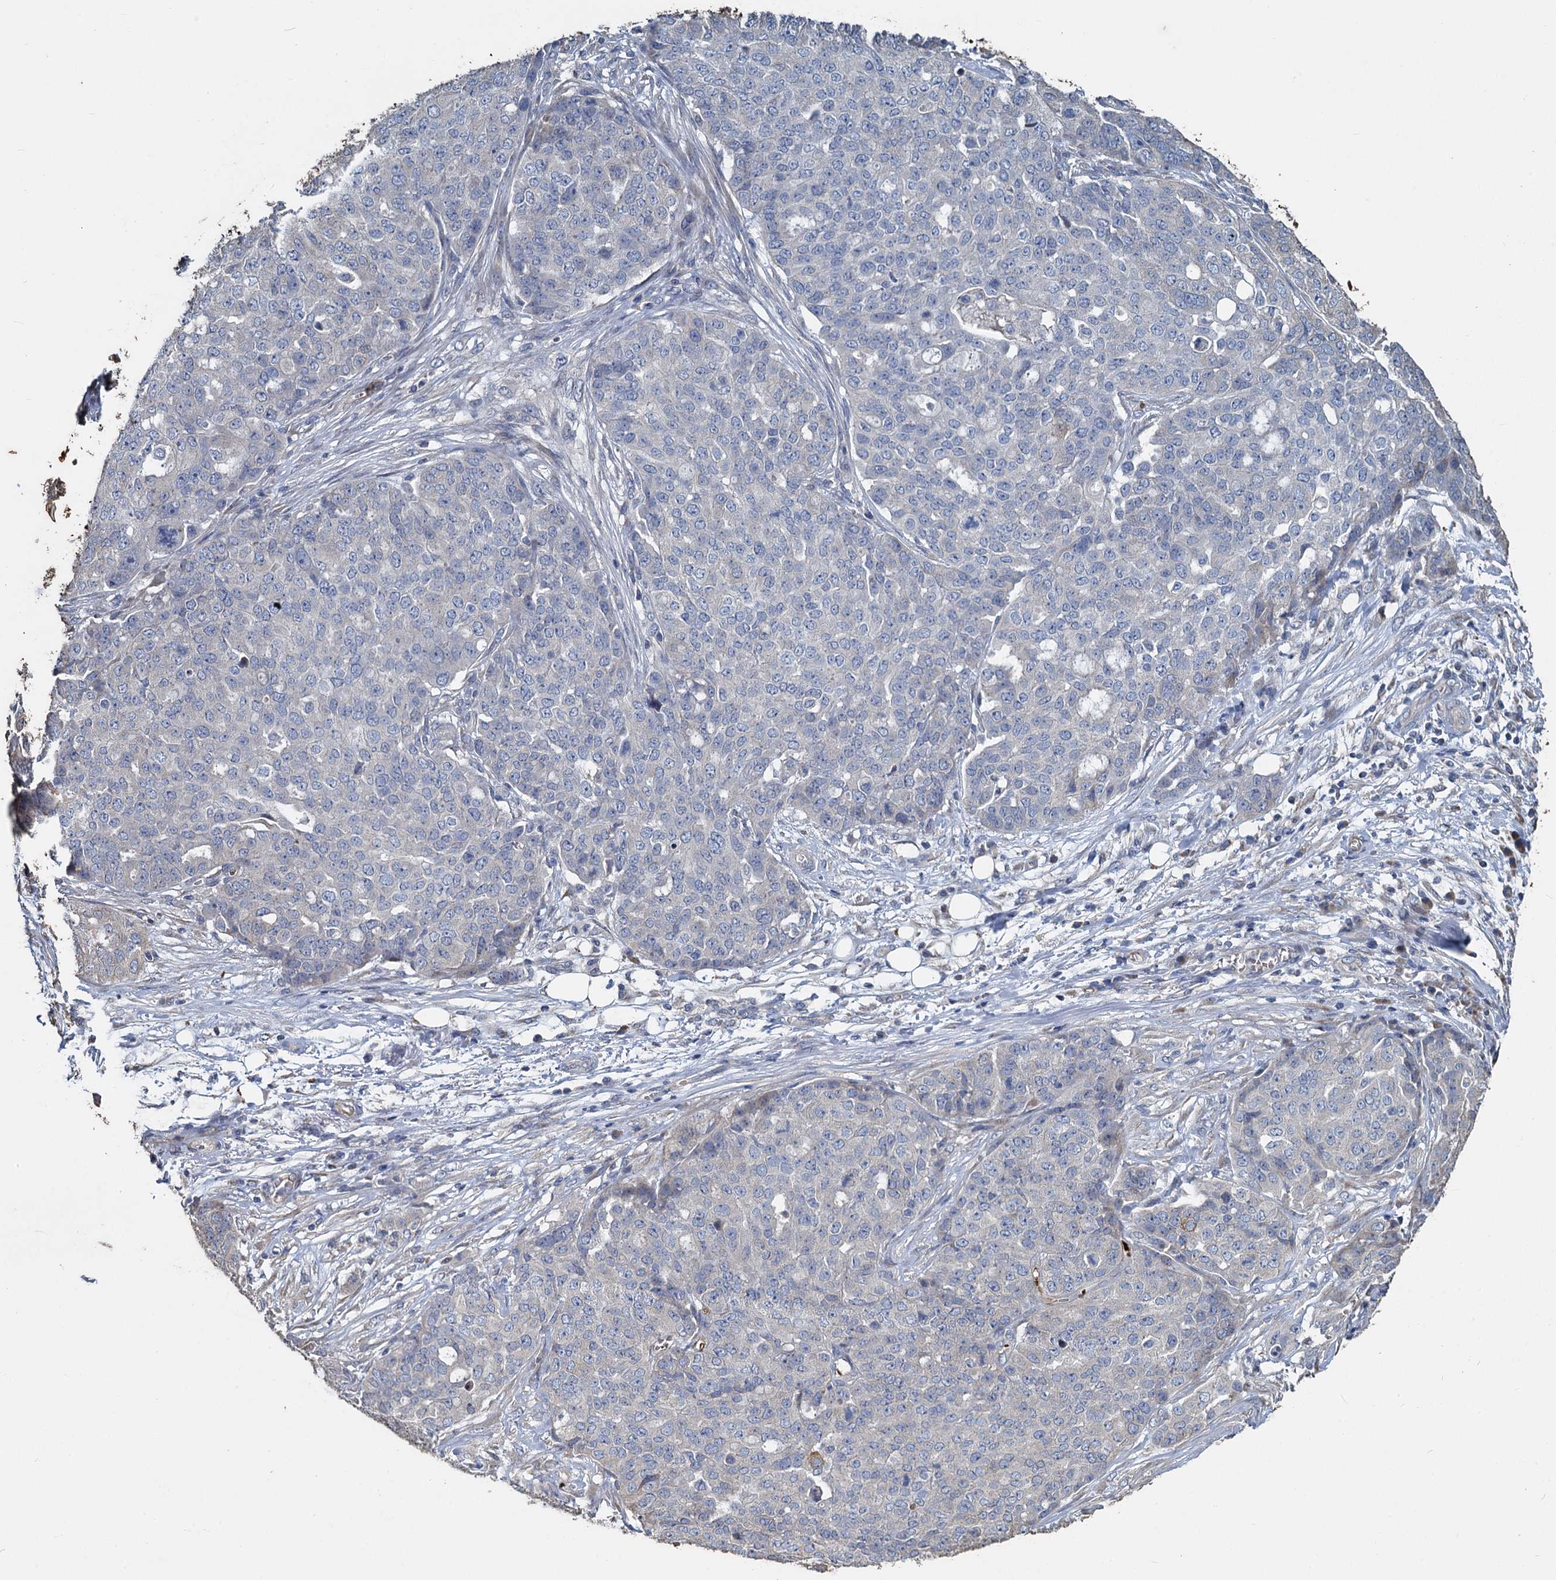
{"staining": {"intensity": "negative", "quantity": "none", "location": "none"}, "tissue": "ovarian cancer", "cell_type": "Tumor cells", "image_type": "cancer", "snomed": [{"axis": "morphology", "description": "Cystadenocarcinoma, serous, NOS"}, {"axis": "topography", "description": "Soft tissue"}, {"axis": "topography", "description": "Ovary"}], "caption": "Immunohistochemistry (IHC) of ovarian cancer displays no expression in tumor cells. The staining was performed using DAB to visualize the protein expression in brown, while the nuclei were stained in blue with hematoxylin (Magnification: 20x).", "gene": "TCTN2", "patient": {"sex": "female", "age": 57}}